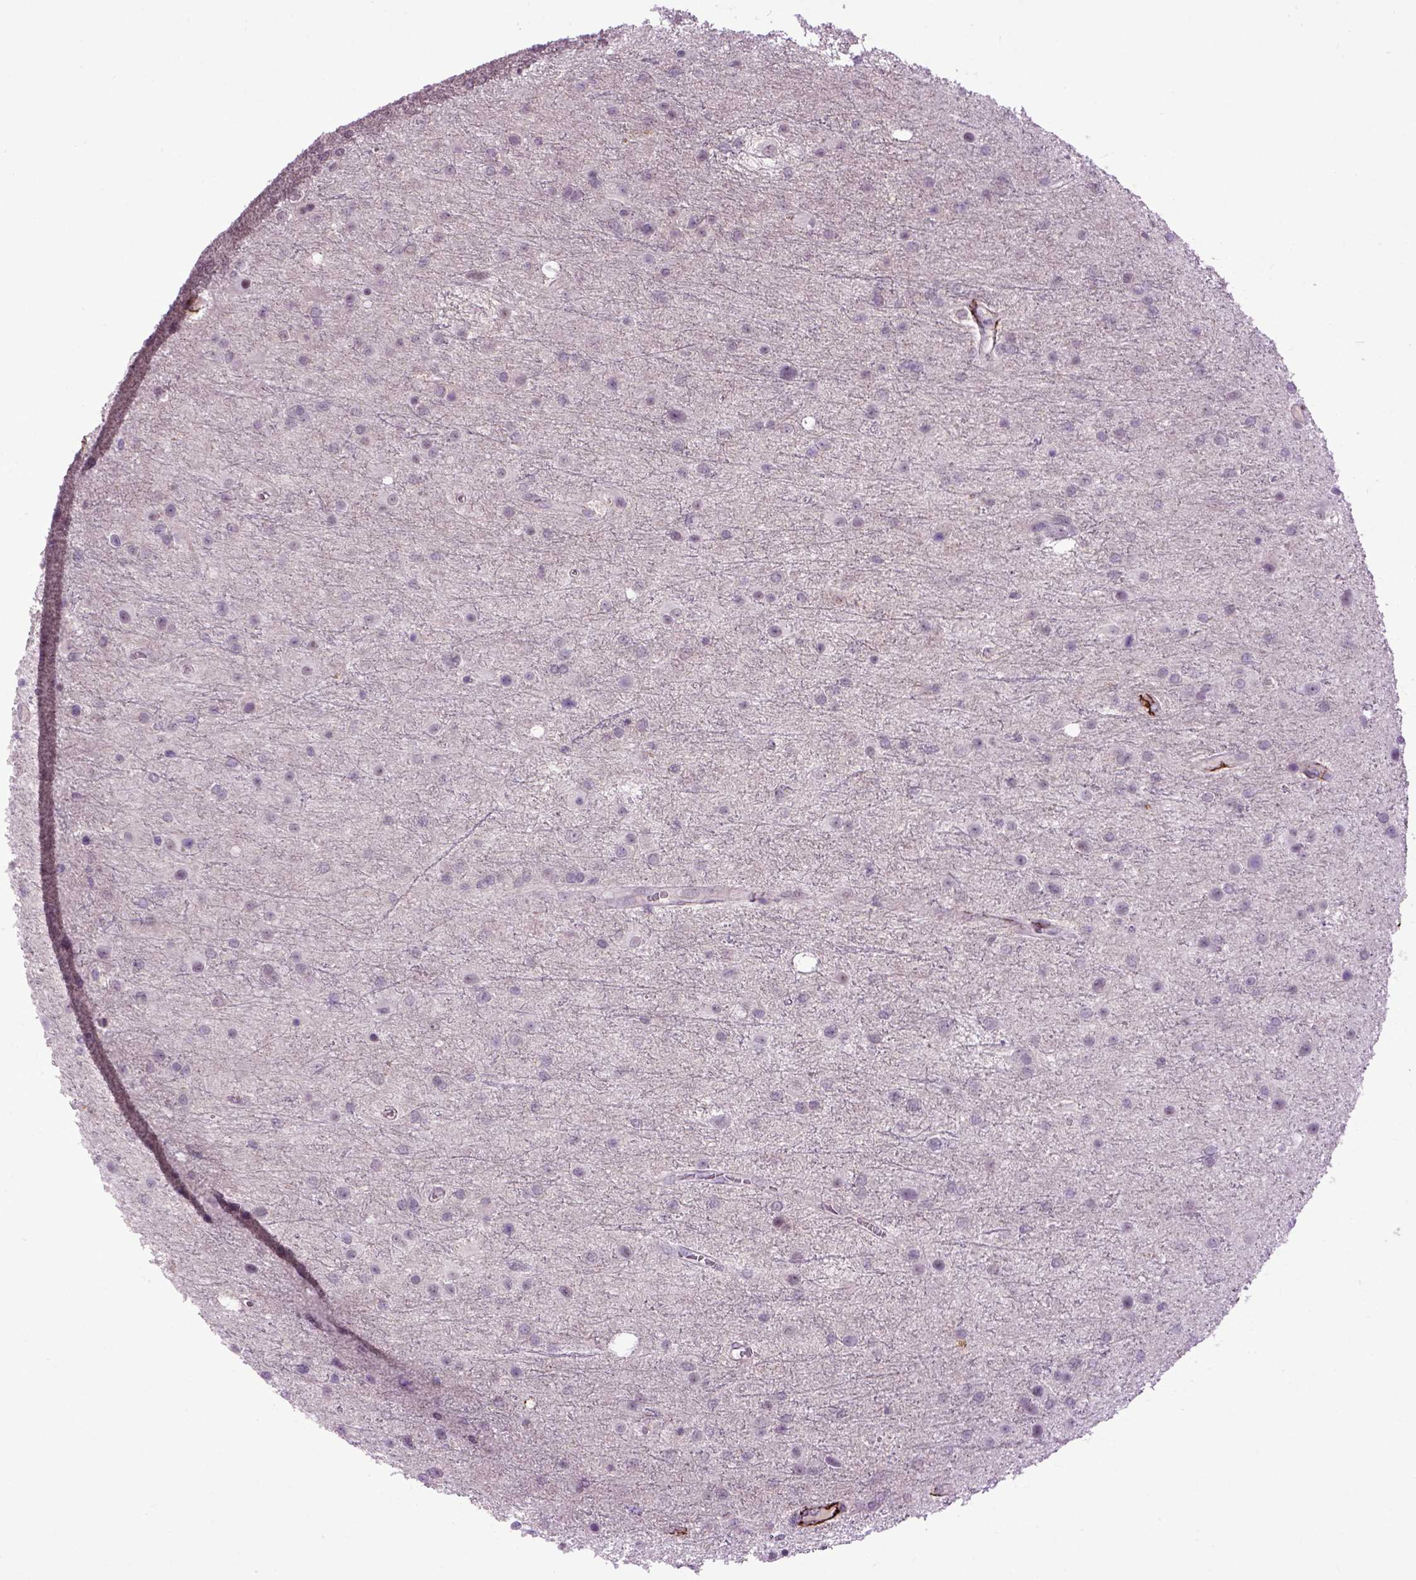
{"staining": {"intensity": "negative", "quantity": "none", "location": "none"}, "tissue": "glioma", "cell_type": "Tumor cells", "image_type": "cancer", "snomed": [{"axis": "morphology", "description": "Glioma, malignant, Low grade"}, {"axis": "topography", "description": "Brain"}], "caption": "Tumor cells show no significant positivity in glioma.", "gene": "EMILIN3", "patient": {"sex": "female", "age": 32}}